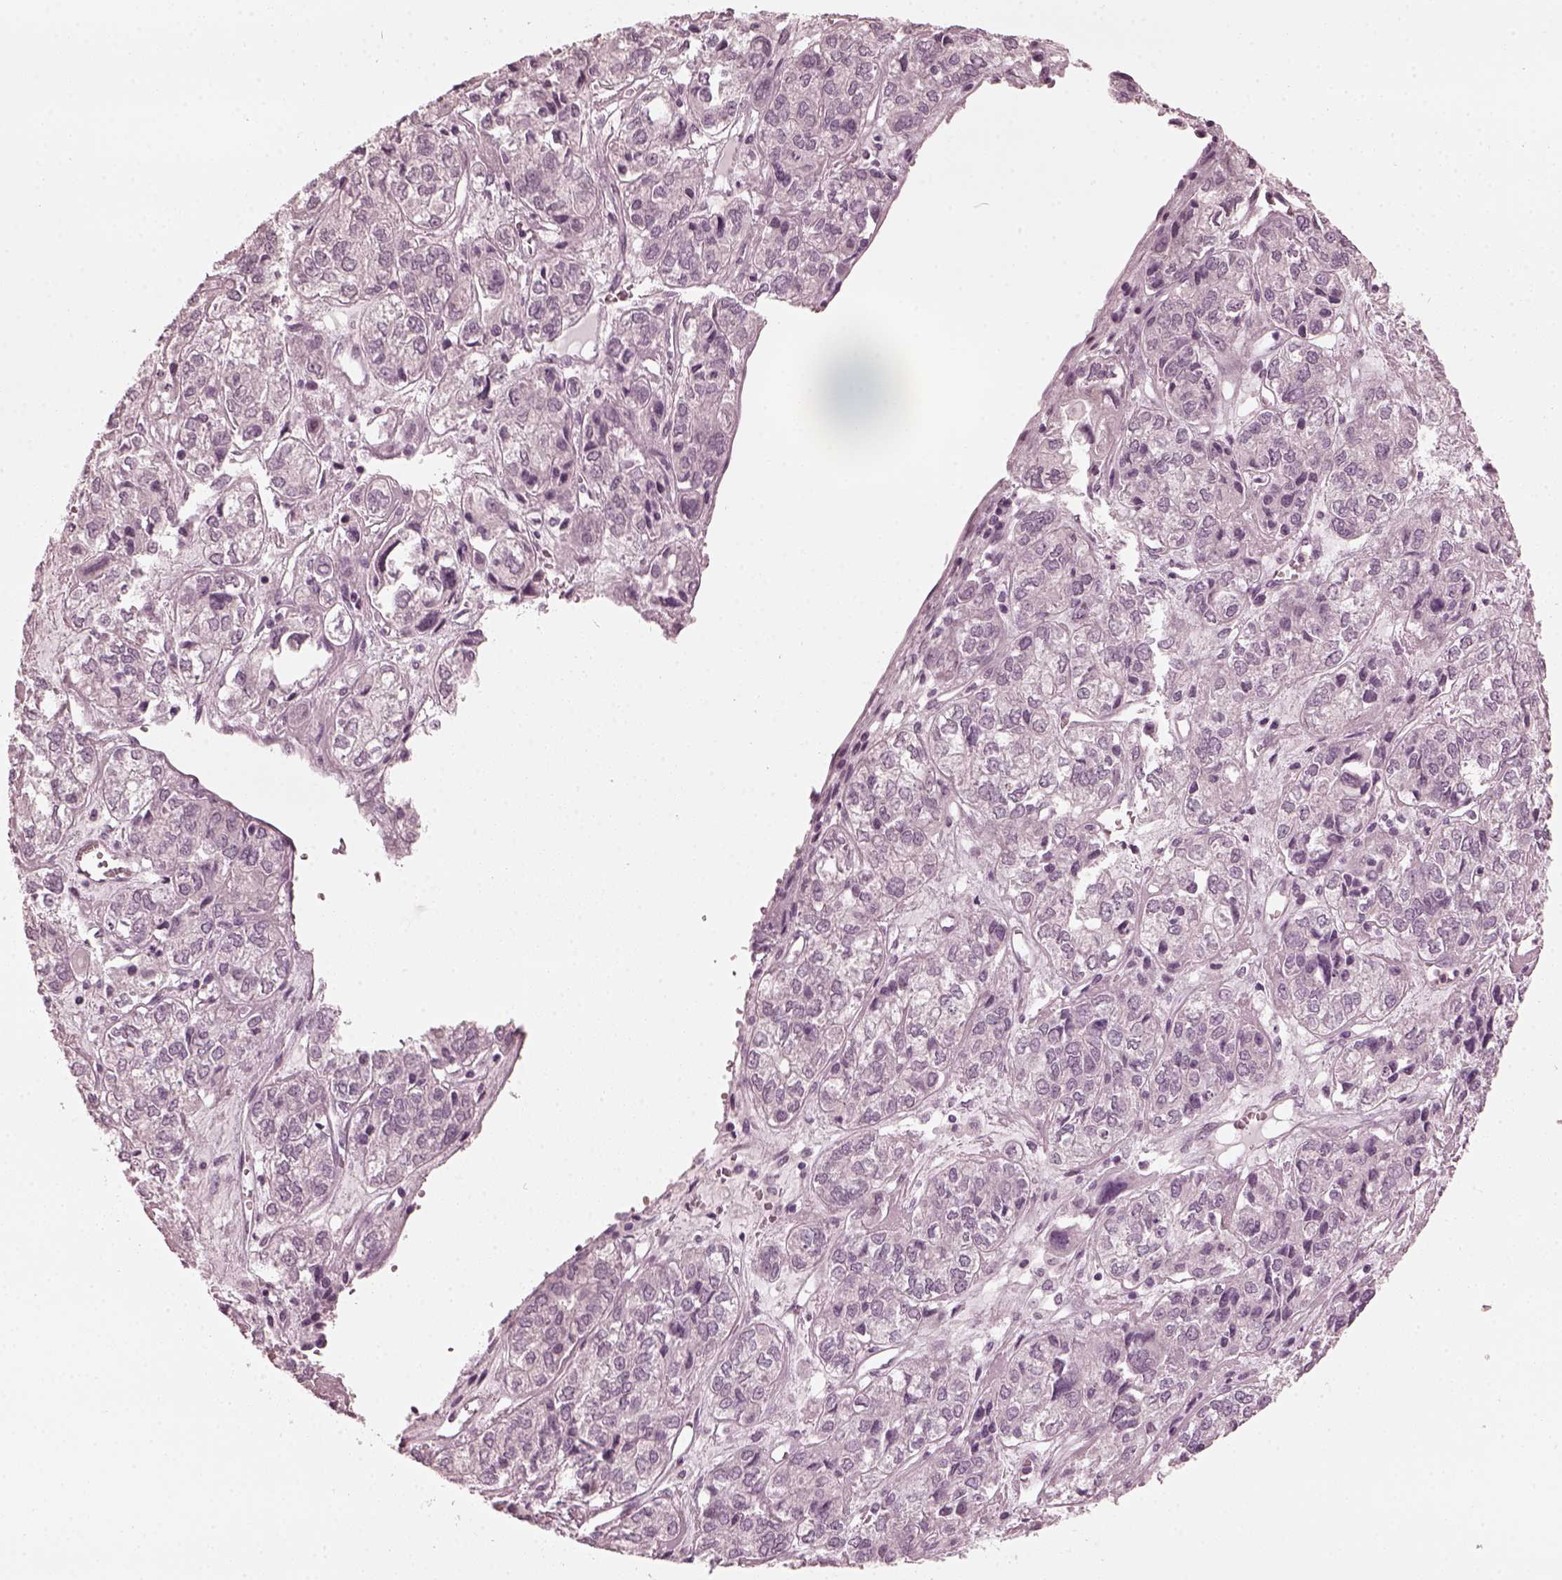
{"staining": {"intensity": "negative", "quantity": "none", "location": "none"}, "tissue": "ovarian cancer", "cell_type": "Tumor cells", "image_type": "cancer", "snomed": [{"axis": "morphology", "description": "Carcinoma, endometroid"}, {"axis": "topography", "description": "Ovary"}], "caption": "This is an immunohistochemistry (IHC) micrograph of human ovarian endometroid carcinoma. There is no positivity in tumor cells.", "gene": "CCDC170", "patient": {"sex": "female", "age": 64}}